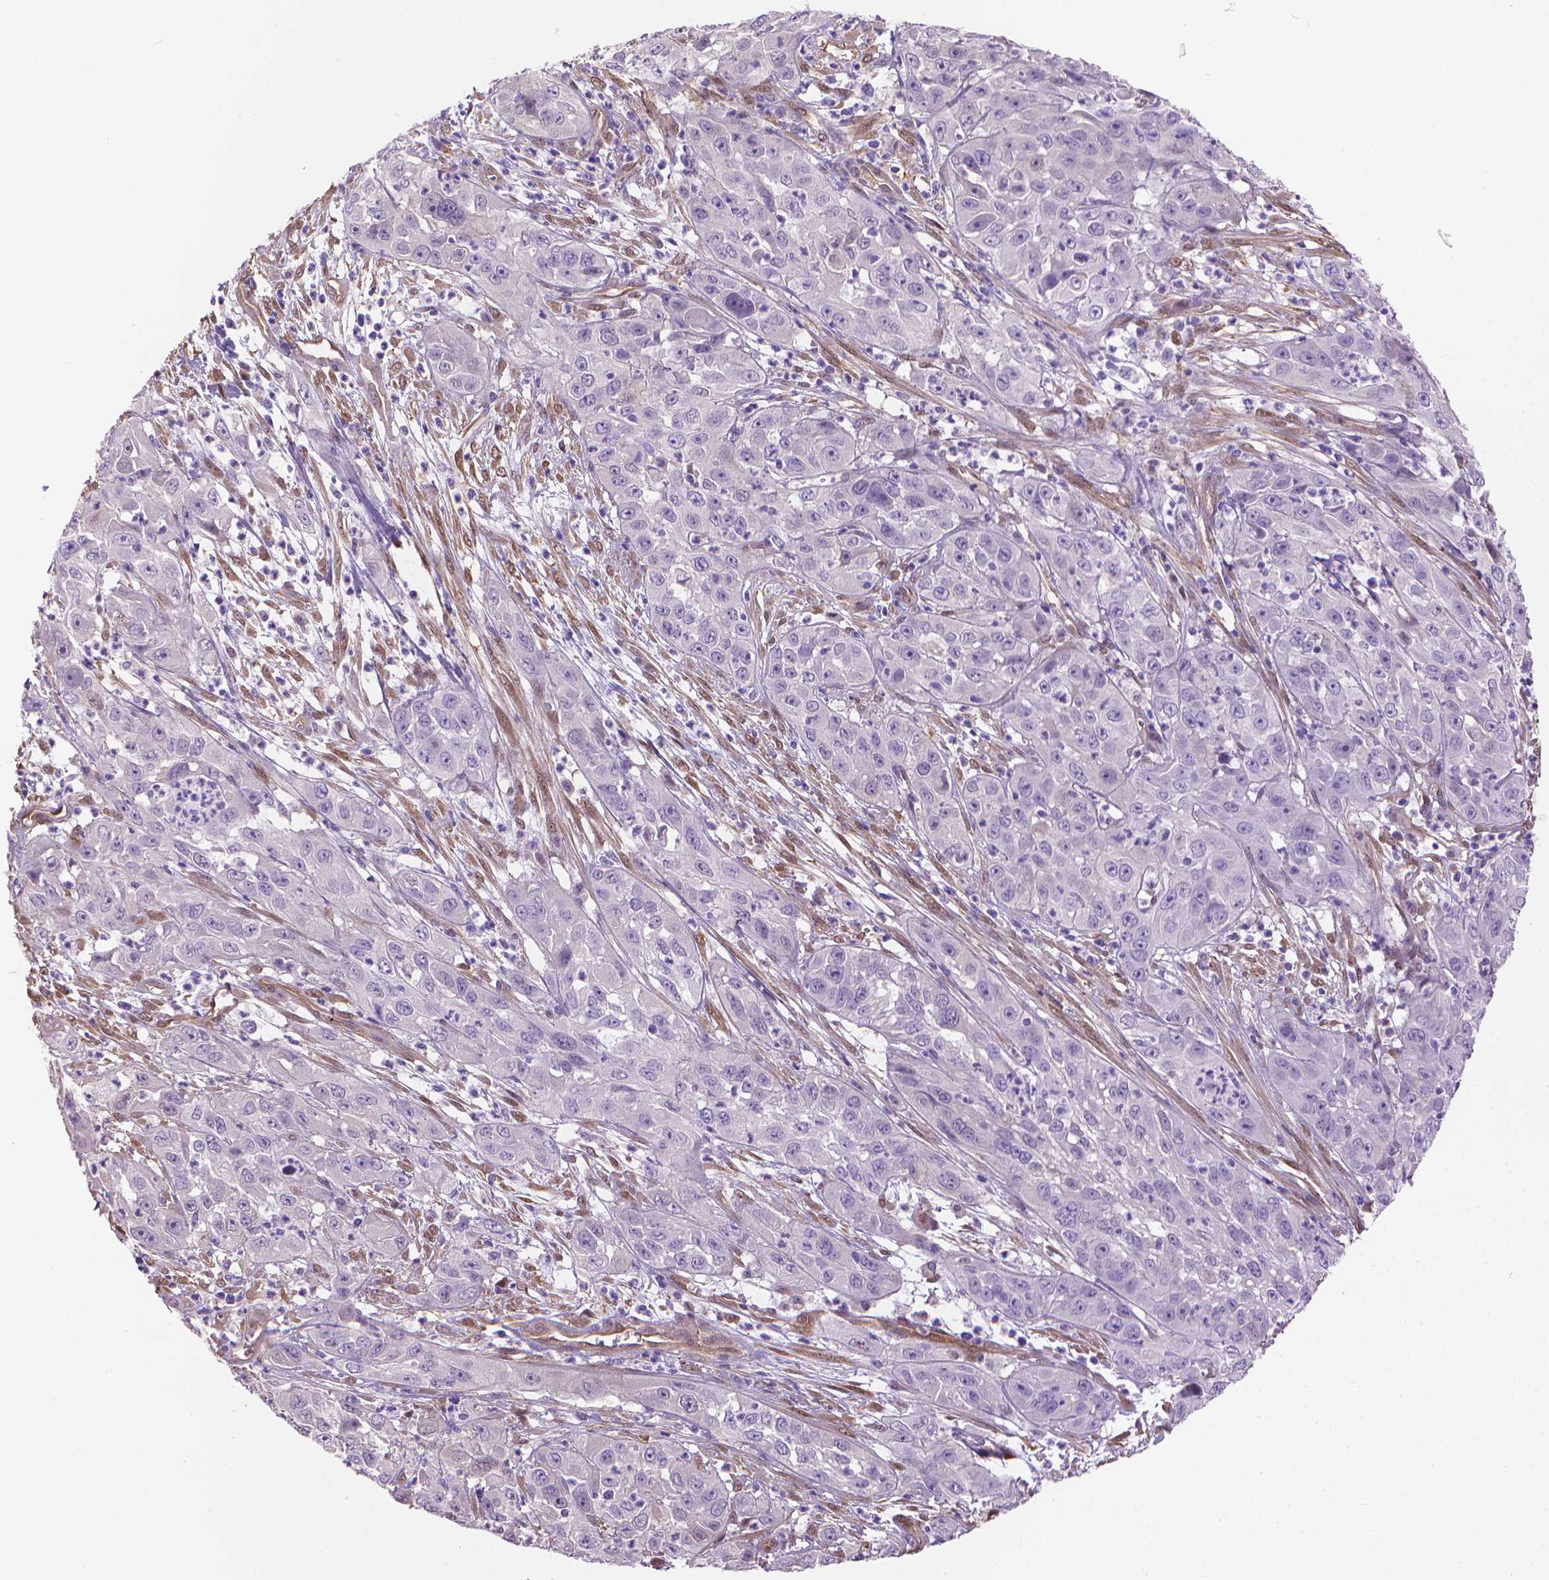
{"staining": {"intensity": "negative", "quantity": "none", "location": "none"}, "tissue": "cervical cancer", "cell_type": "Tumor cells", "image_type": "cancer", "snomed": [{"axis": "morphology", "description": "Squamous cell carcinoma, NOS"}, {"axis": "topography", "description": "Cervix"}], "caption": "IHC image of neoplastic tissue: squamous cell carcinoma (cervical) stained with DAB (3,3'-diaminobenzidine) demonstrates no significant protein expression in tumor cells.", "gene": "CLIC4", "patient": {"sex": "female", "age": 32}}